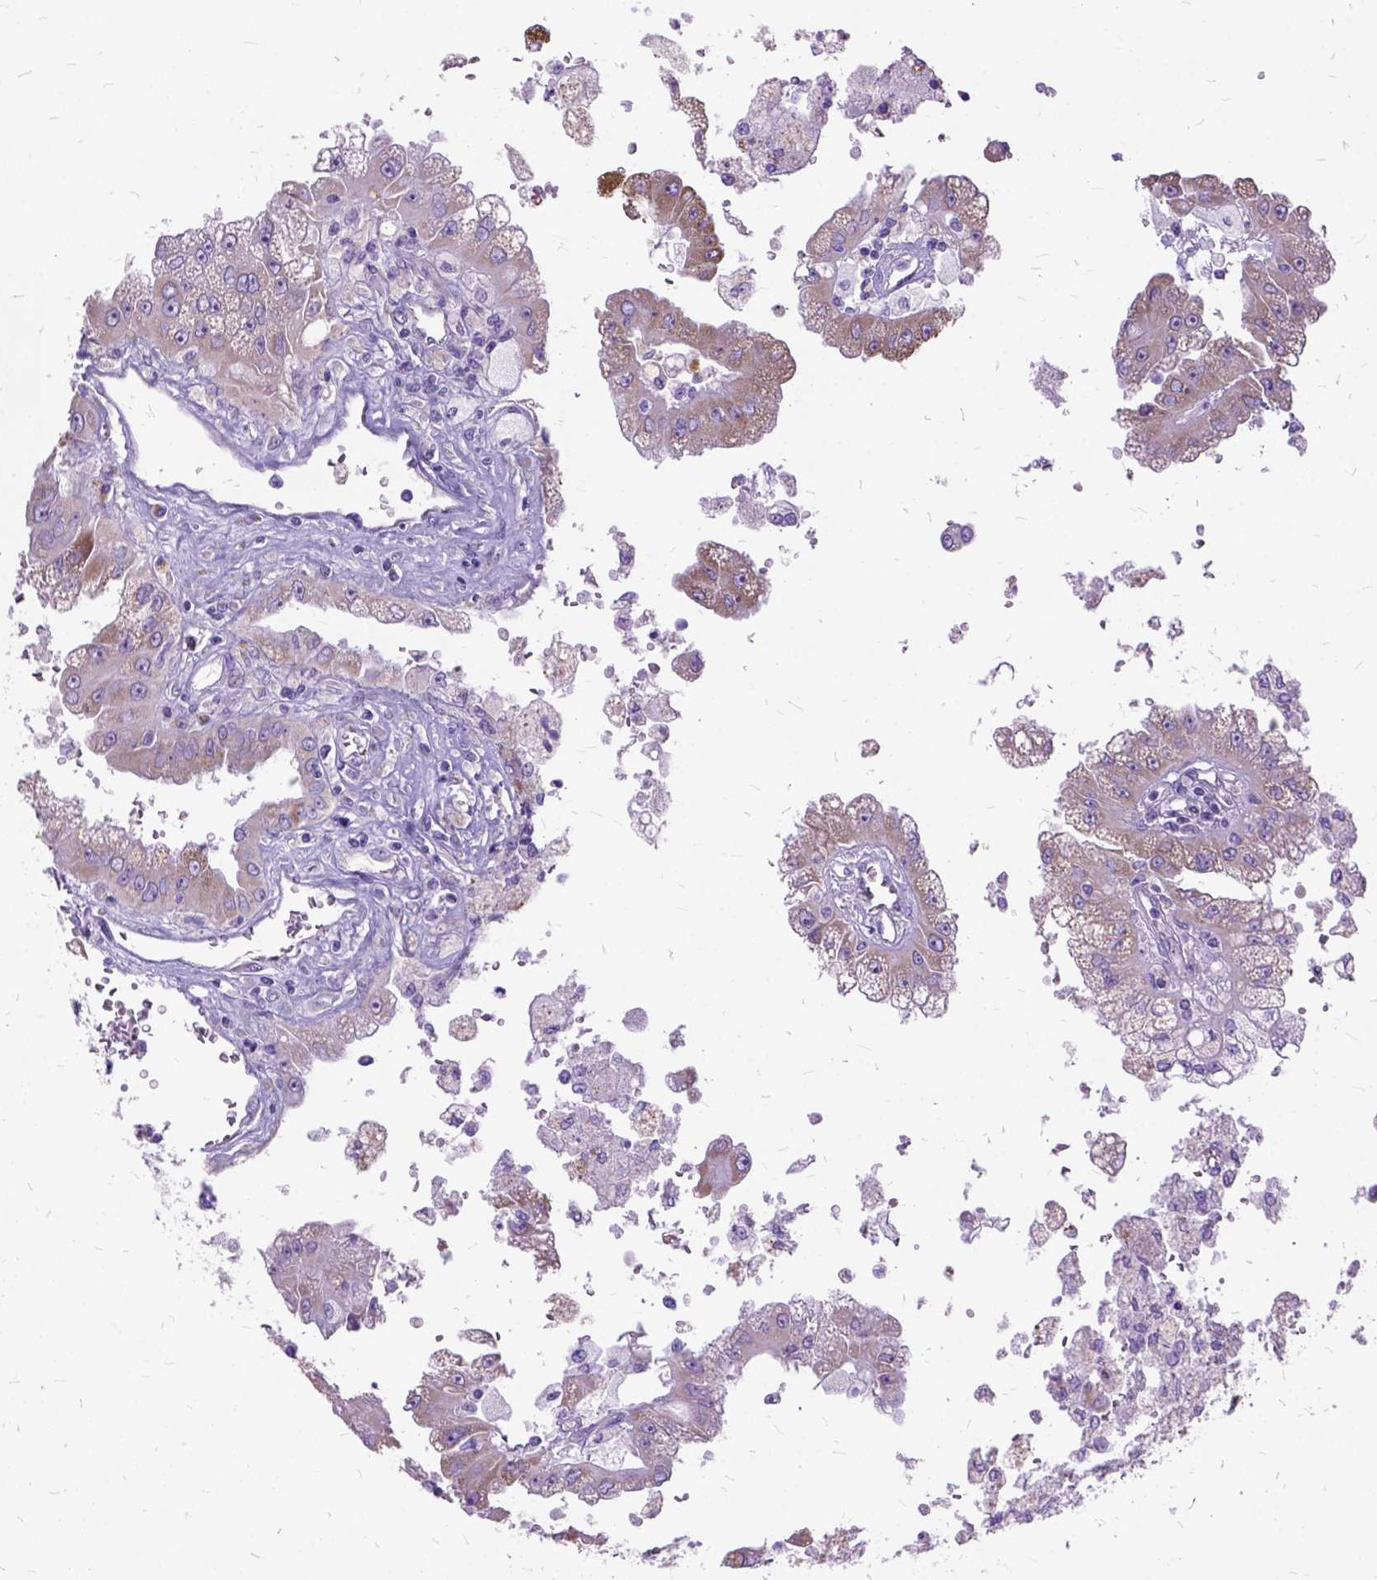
{"staining": {"intensity": "weak", "quantity": ">75%", "location": "cytoplasmic/membranous"}, "tissue": "renal cancer", "cell_type": "Tumor cells", "image_type": "cancer", "snomed": [{"axis": "morphology", "description": "Adenocarcinoma, NOS"}, {"axis": "topography", "description": "Kidney"}], "caption": "Weak cytoplasmic/membranous positivity for a protein is seen in approximately >75% of tumor cells of renal adenocarcinoma using immunohistochemistry.", "gene": "CTAG2", "patient": {"sex": "male", "age": 58}}